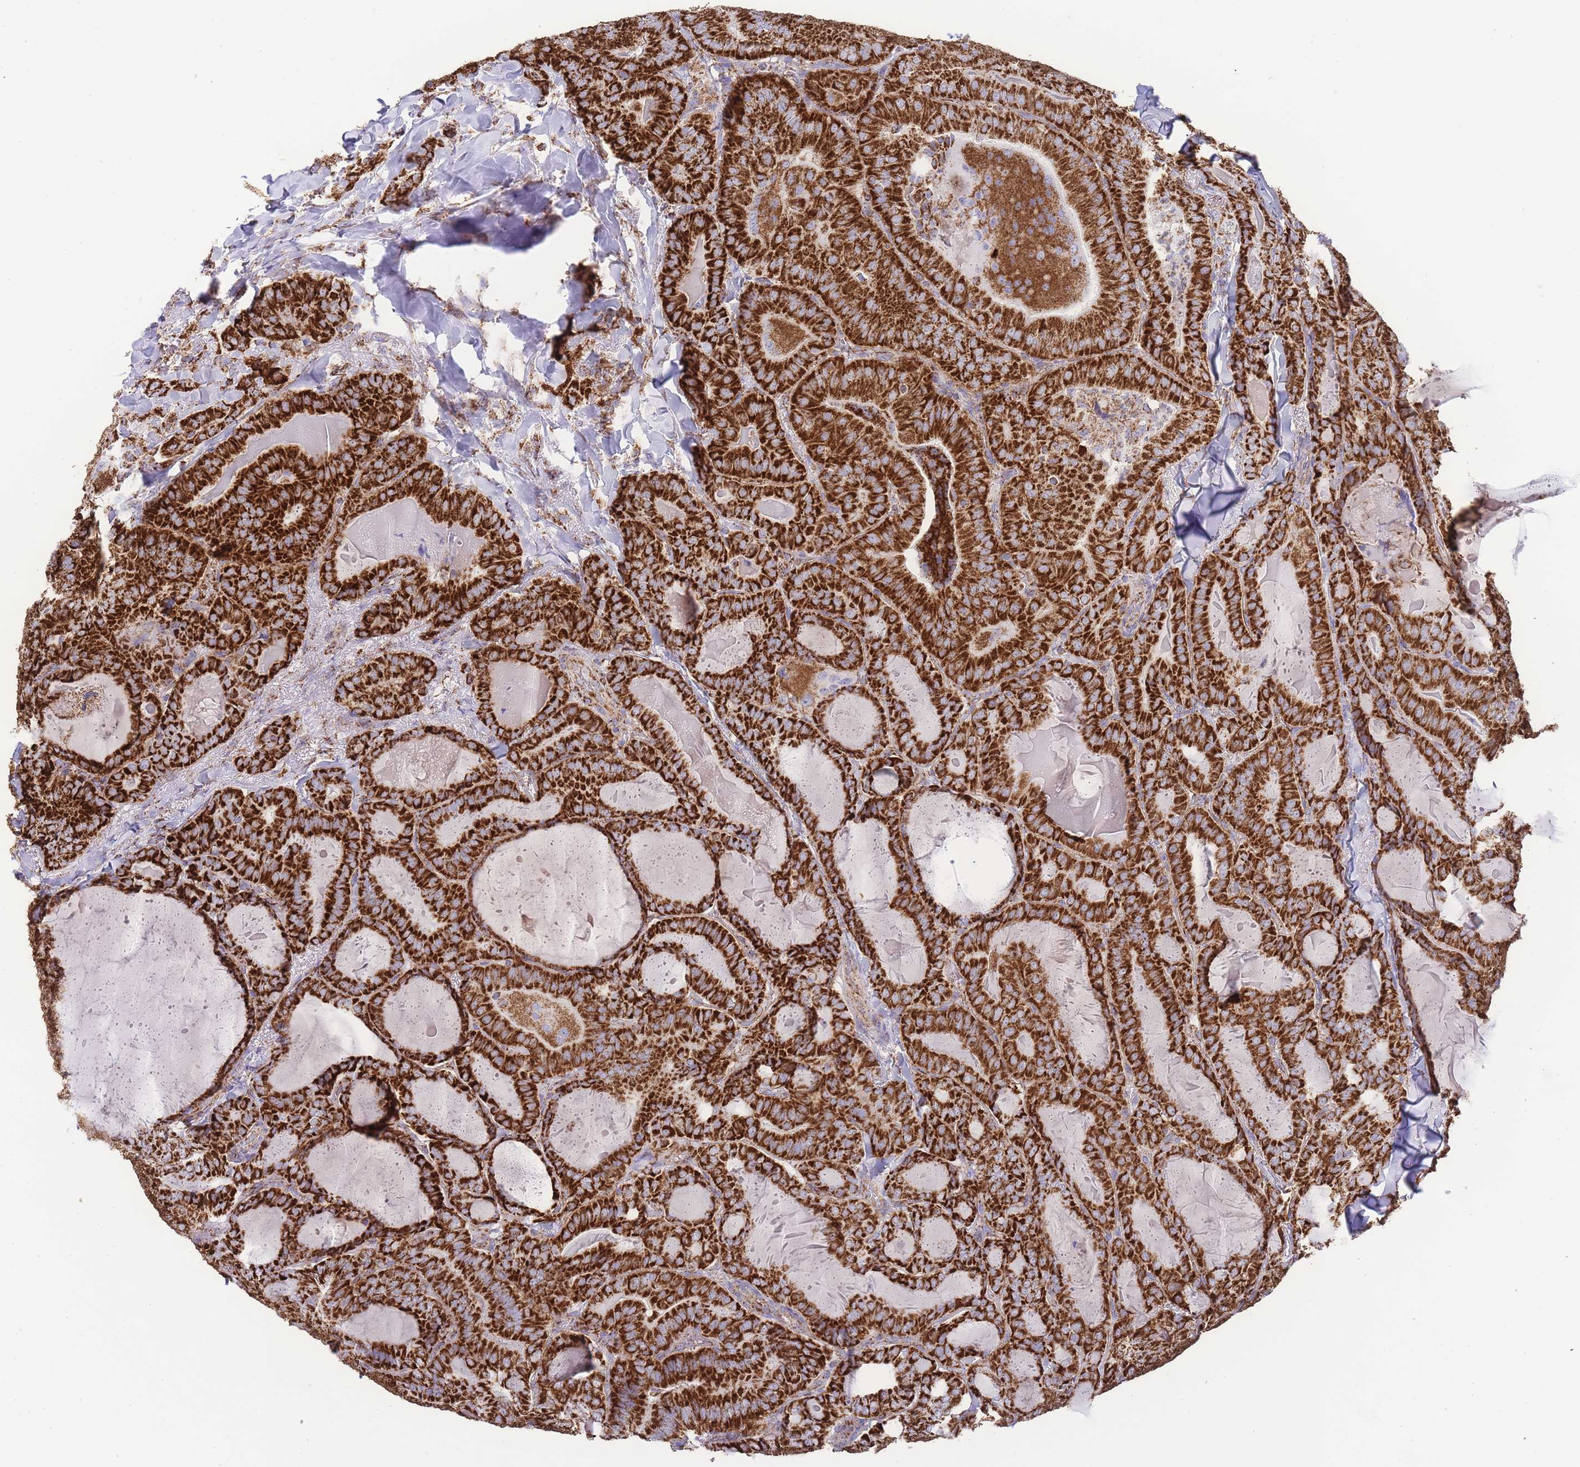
{"staining": {"intensity": "strong", "quantity": ">75%", "location": "cytoplasmic/membranous"}, "tissue": "thyroid cancer", "cell_type": "Tumor cells", "image_type": "cancer", "snomed": [{"axis": "morphology", "description": "Papillary adenocarcinoma, NOS"}, {"axis": "topography", "description": "Thyroid gland"}], "caption": "Immunohistochemical staining of papillary adenocarcinoma (thyroid) exhibits strong cytoplasmic/membranous protein positivity in about >75% of tumor cells.", "gene": "GSTM1", "patient": {"sex": "female", "age": 68}}